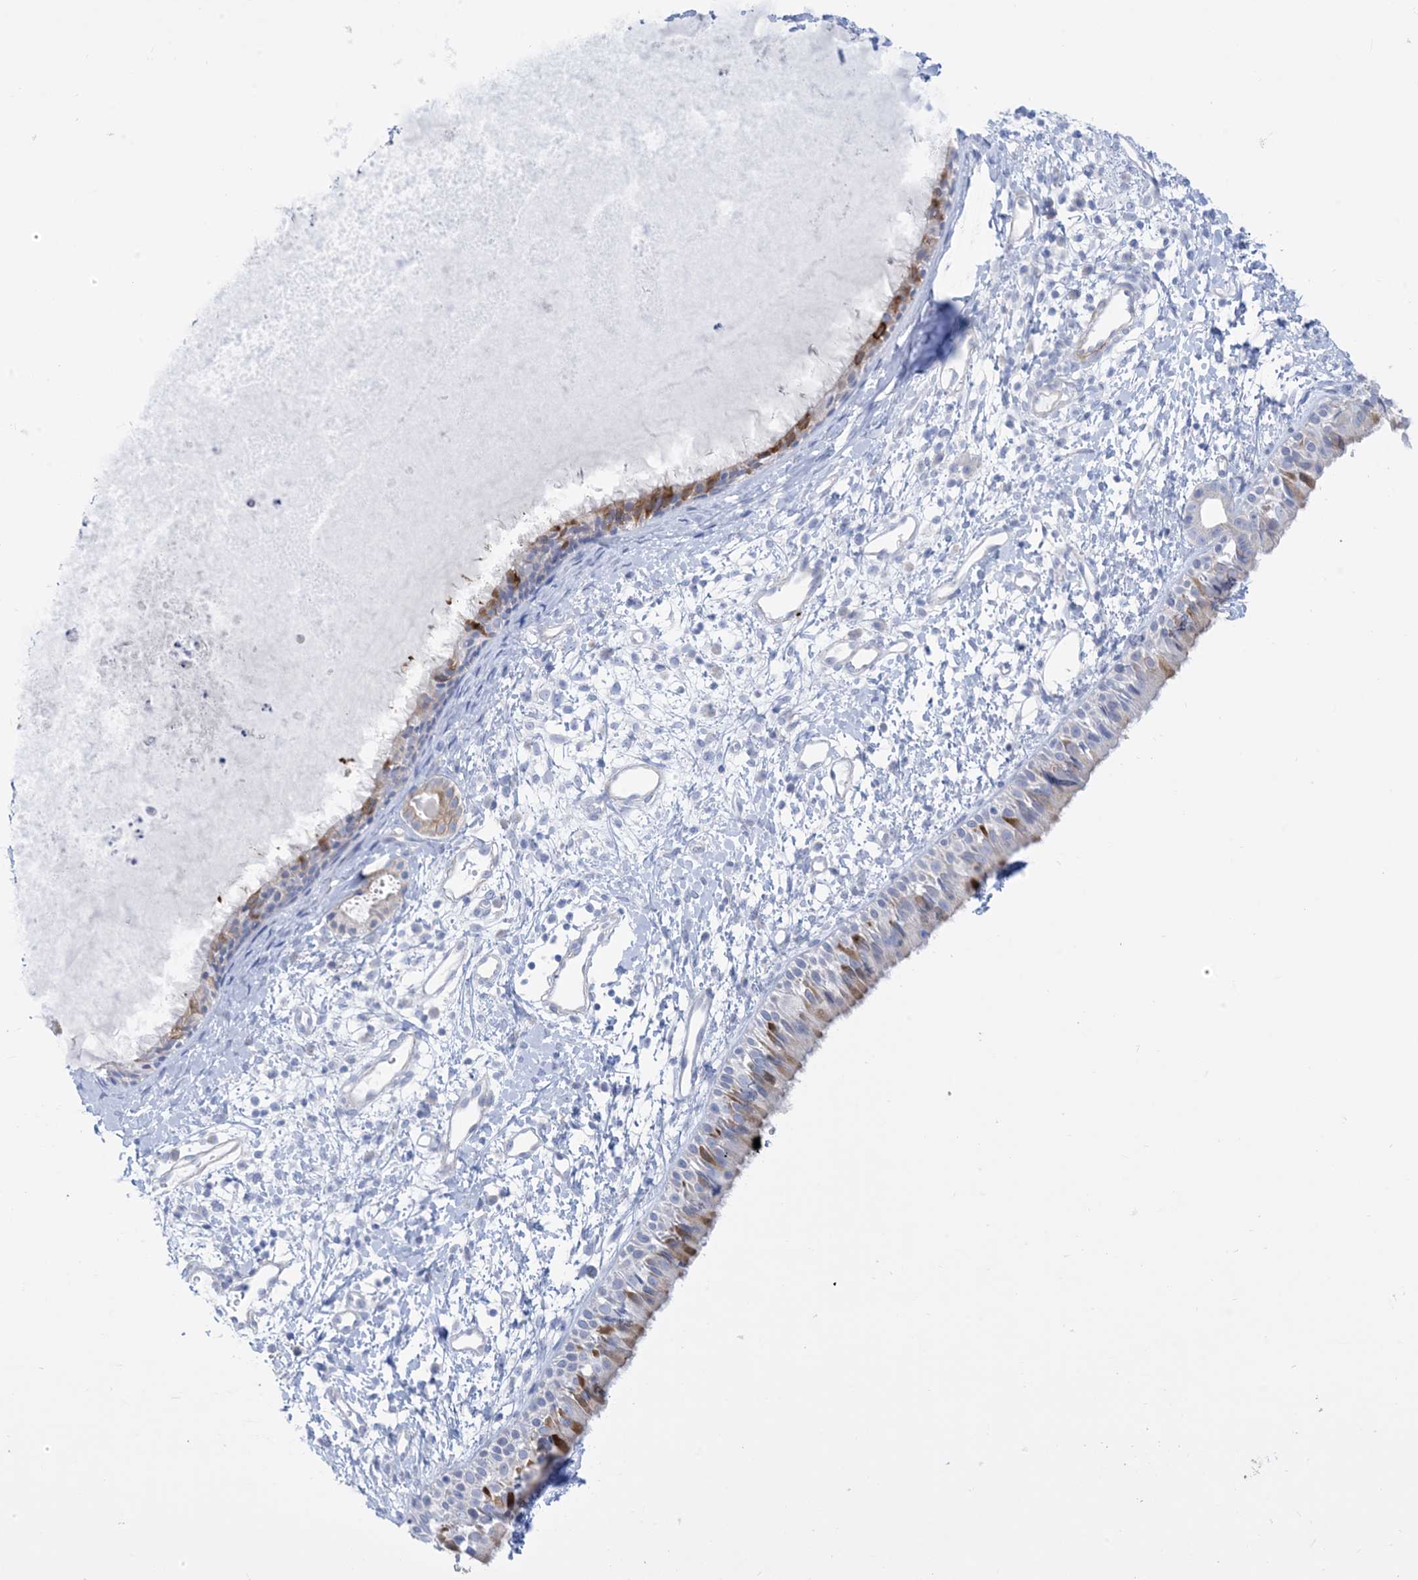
{"staining": {"intensity": "strong", "quantity": "25%-75%", "location": "cytoplasmic/membranous"}, "tissue": "nasopharynx", "cell_type": "Respiratory epithelial cells", "image_type": "normal", "snomed": [{"axis": "morphology", "description": "Normal tissue, NOS"}, {"axis": "topography", "description": "Nasopharynx"}], "caption": "Human nasopharynx stained for a protein (brown) shows strong cytoplasmic/membranous positive expression in approximately 25%-75% of respiratory epithelial cells.", "gene": "MARS2", "patient": {"sex": "male", "age": 22}}